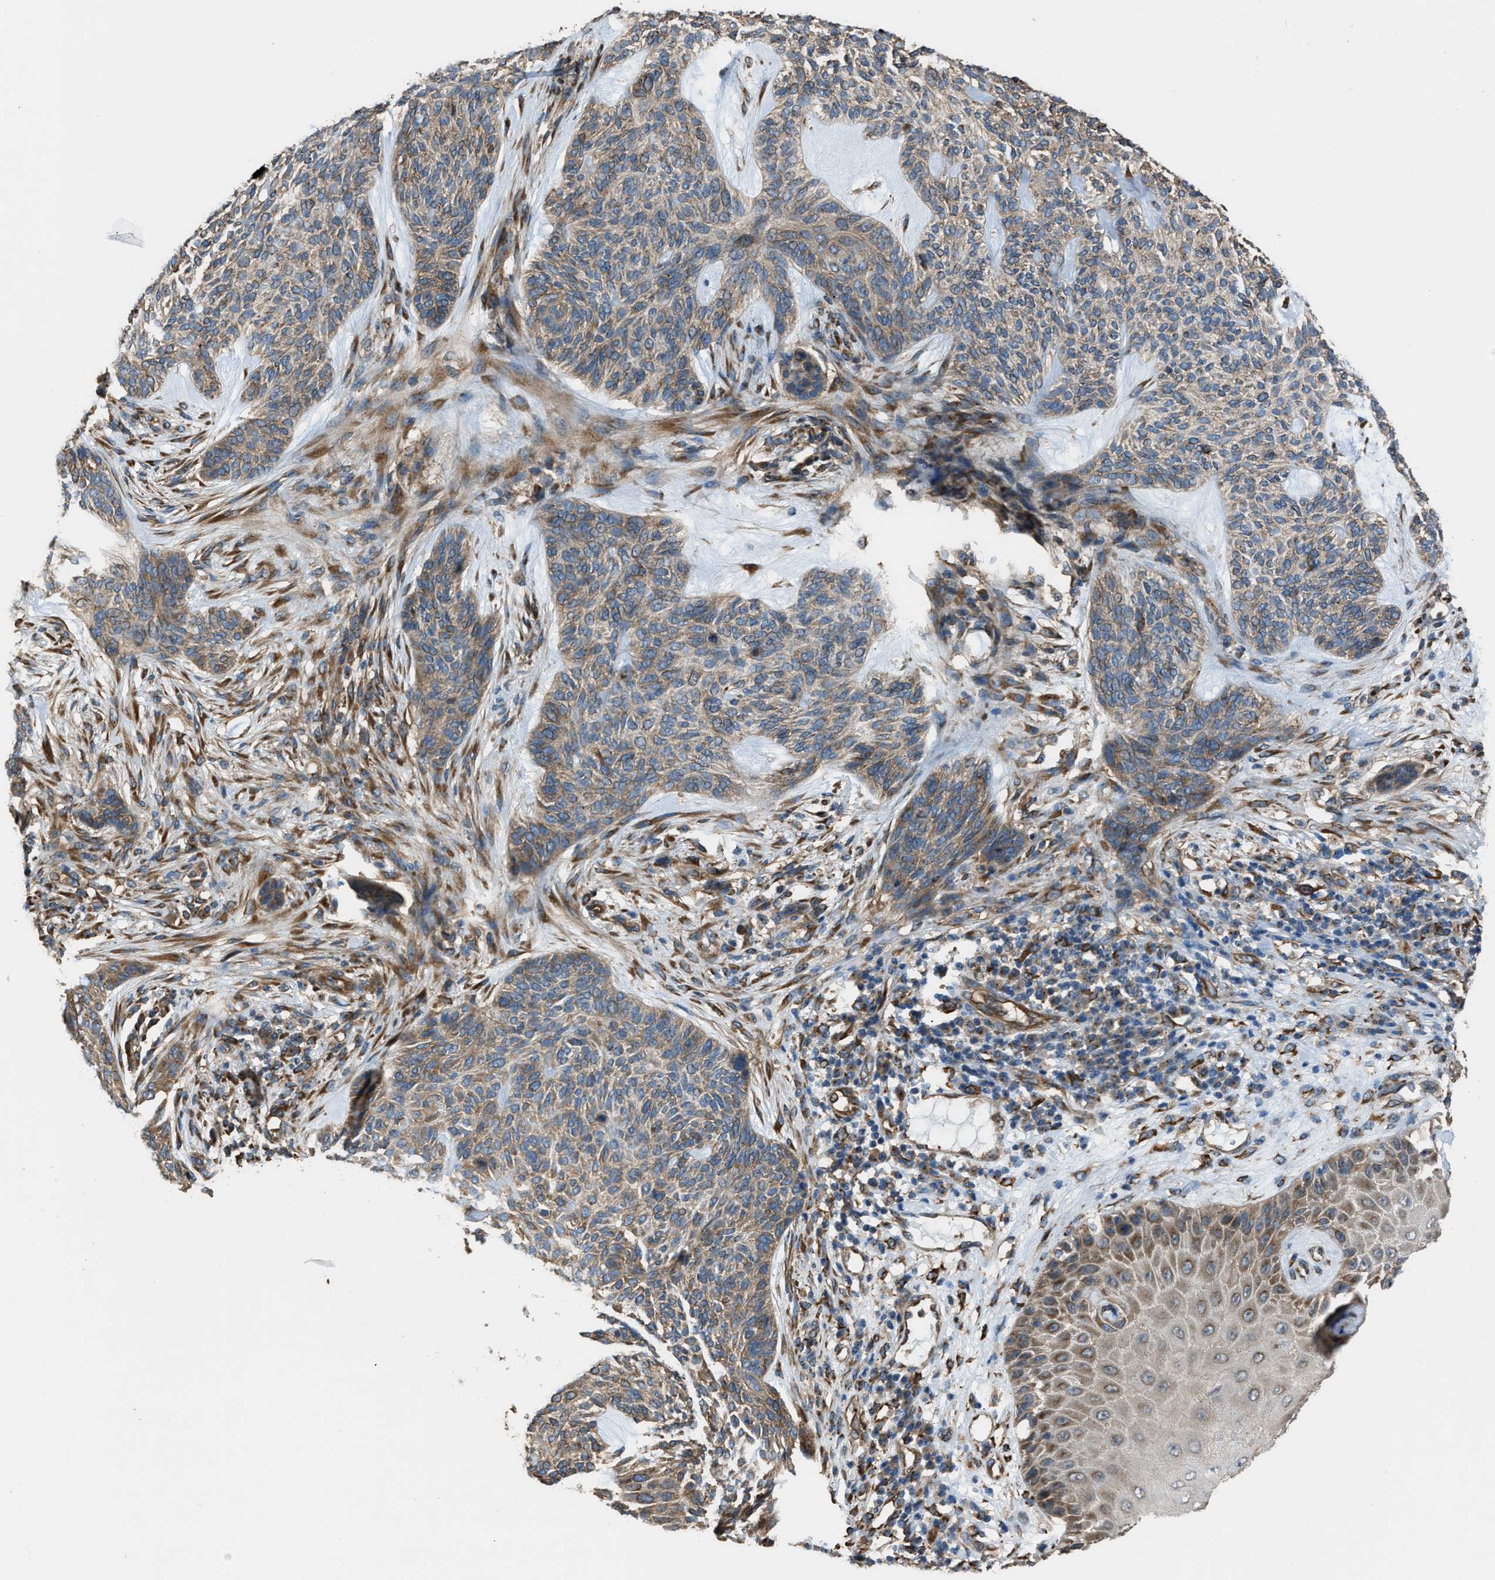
{"staining": {"intensity": "moderate", "quantity": ">75%", "location": "cytoplasmic/membranous"}, "tissue": "skin cancer", "cell_type": "Tumor cells", "image_type": "cancer", "snomed": [{"axis": "morphology", "description": "Basal cell carcinoma"}, {"axis": "topography", "description": "Skin"}], "caption": "Skin cancer was stained to show a protein in brown. There is medium levels of moderate cytoplasmic/membranous staining in approximately >75% of tumor cells.", "gene": "TRPC1", "patient": {"sex": "male", "age": 55}}